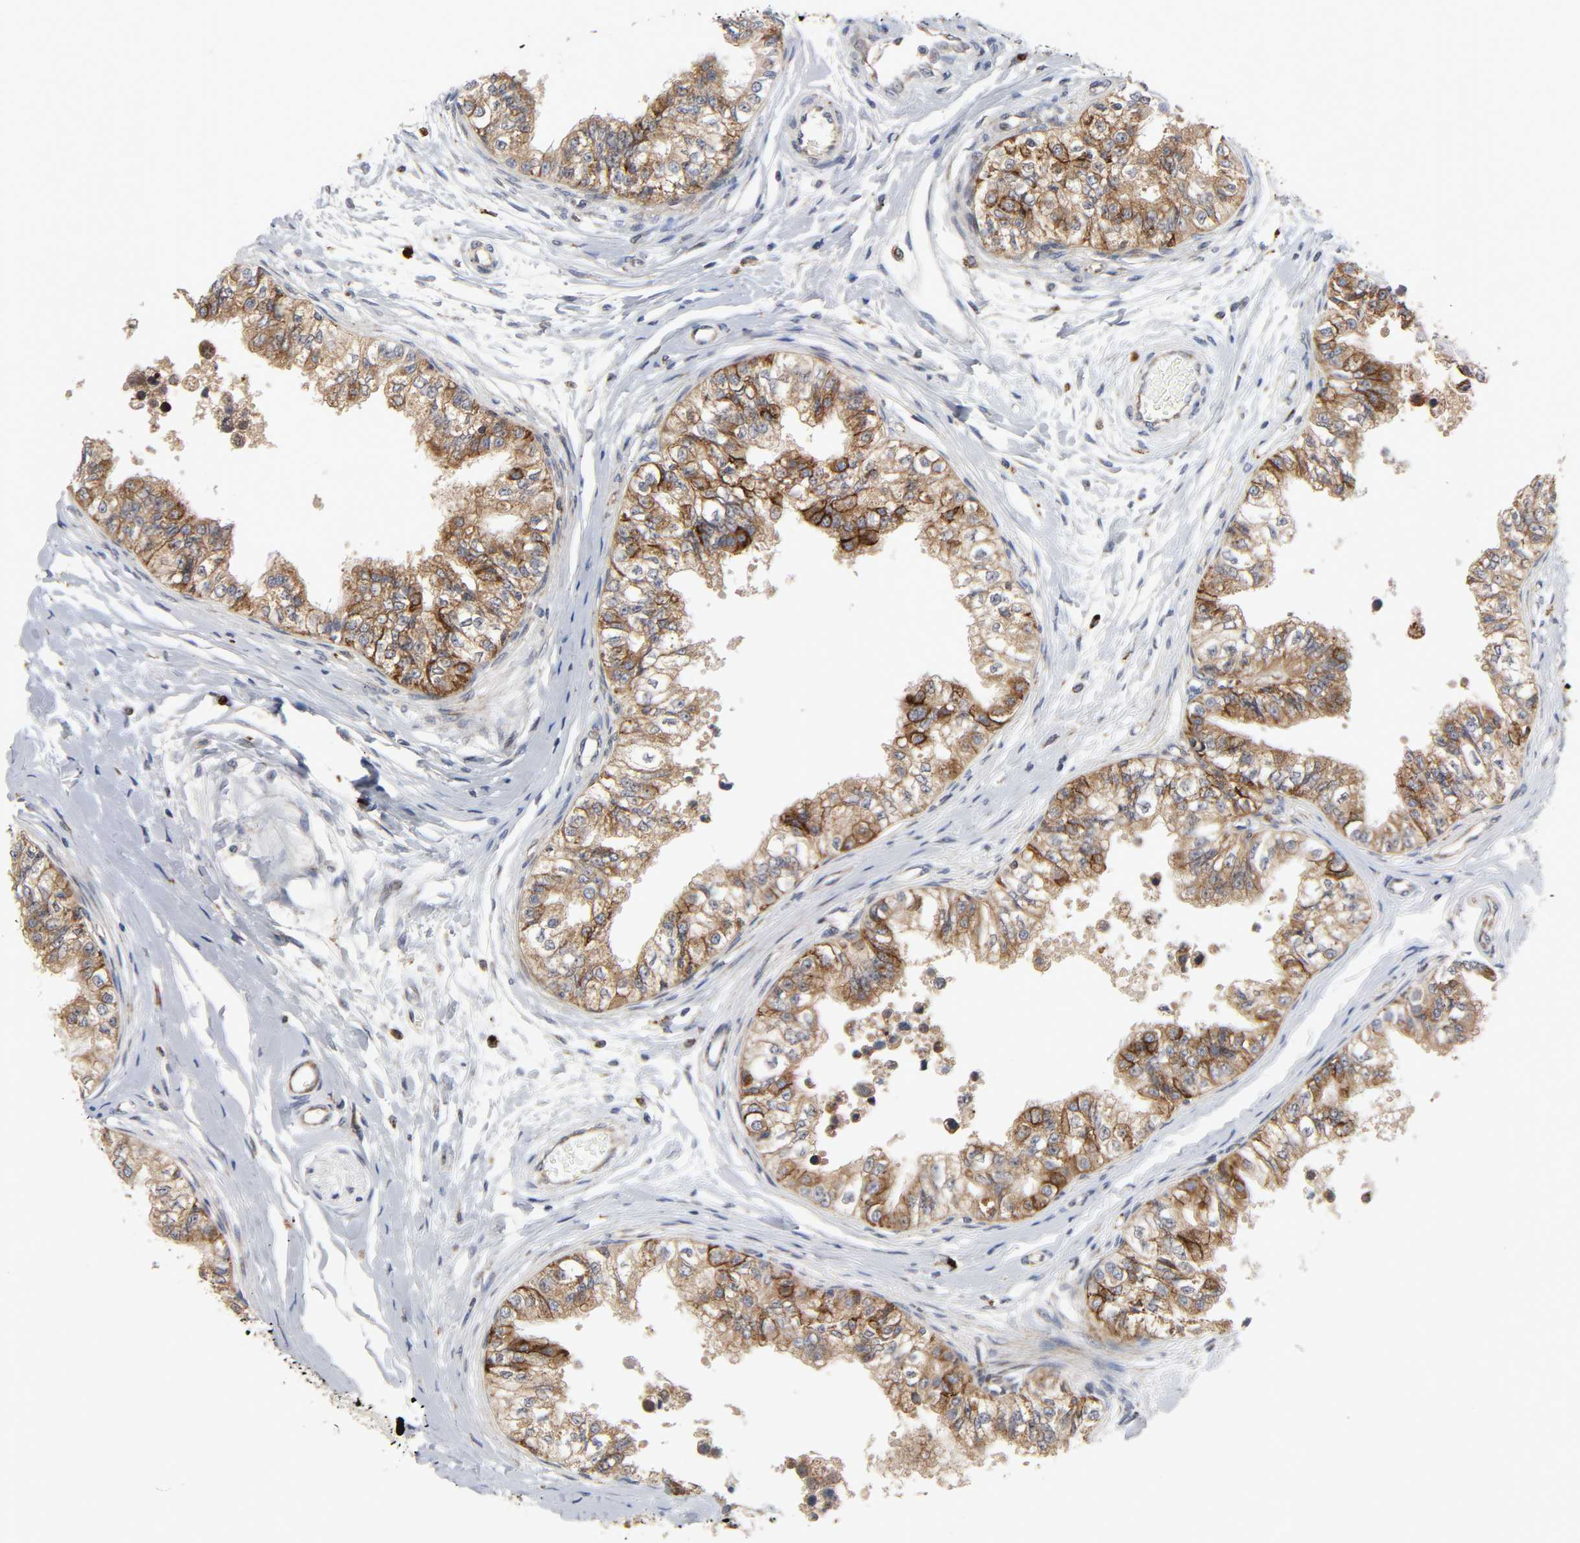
{"staining": {"intensity": "moderate", "quantity": ">75%", "location": "cytoplasmic/membranous"}, "tissue": "epididymis", "cell_type": "Glandular cells", "image_type": "normal", "snomed": [{"axis": "morphology", "description": "Normal tissue, NOS"}, {"axis": "morphology", "description": "Adenocarcinoma, metastatic, NOS"}, {"axis": "topography", "description": "Testis"}, {"axis": "topography", "description": "Epididymis"}], "caption": "Immunohistochemical staining of unremarkable epididymis displays moderate cytoplasmic/membranous protein expression in approximately >75% of glandular cells. The staining is performed using DAB brown chromogen to label protein expression. The nuclei are counter-stained blue using hematoxylin.", "gene": "BAX", "patient": {"sex": "male", "age": 26}}